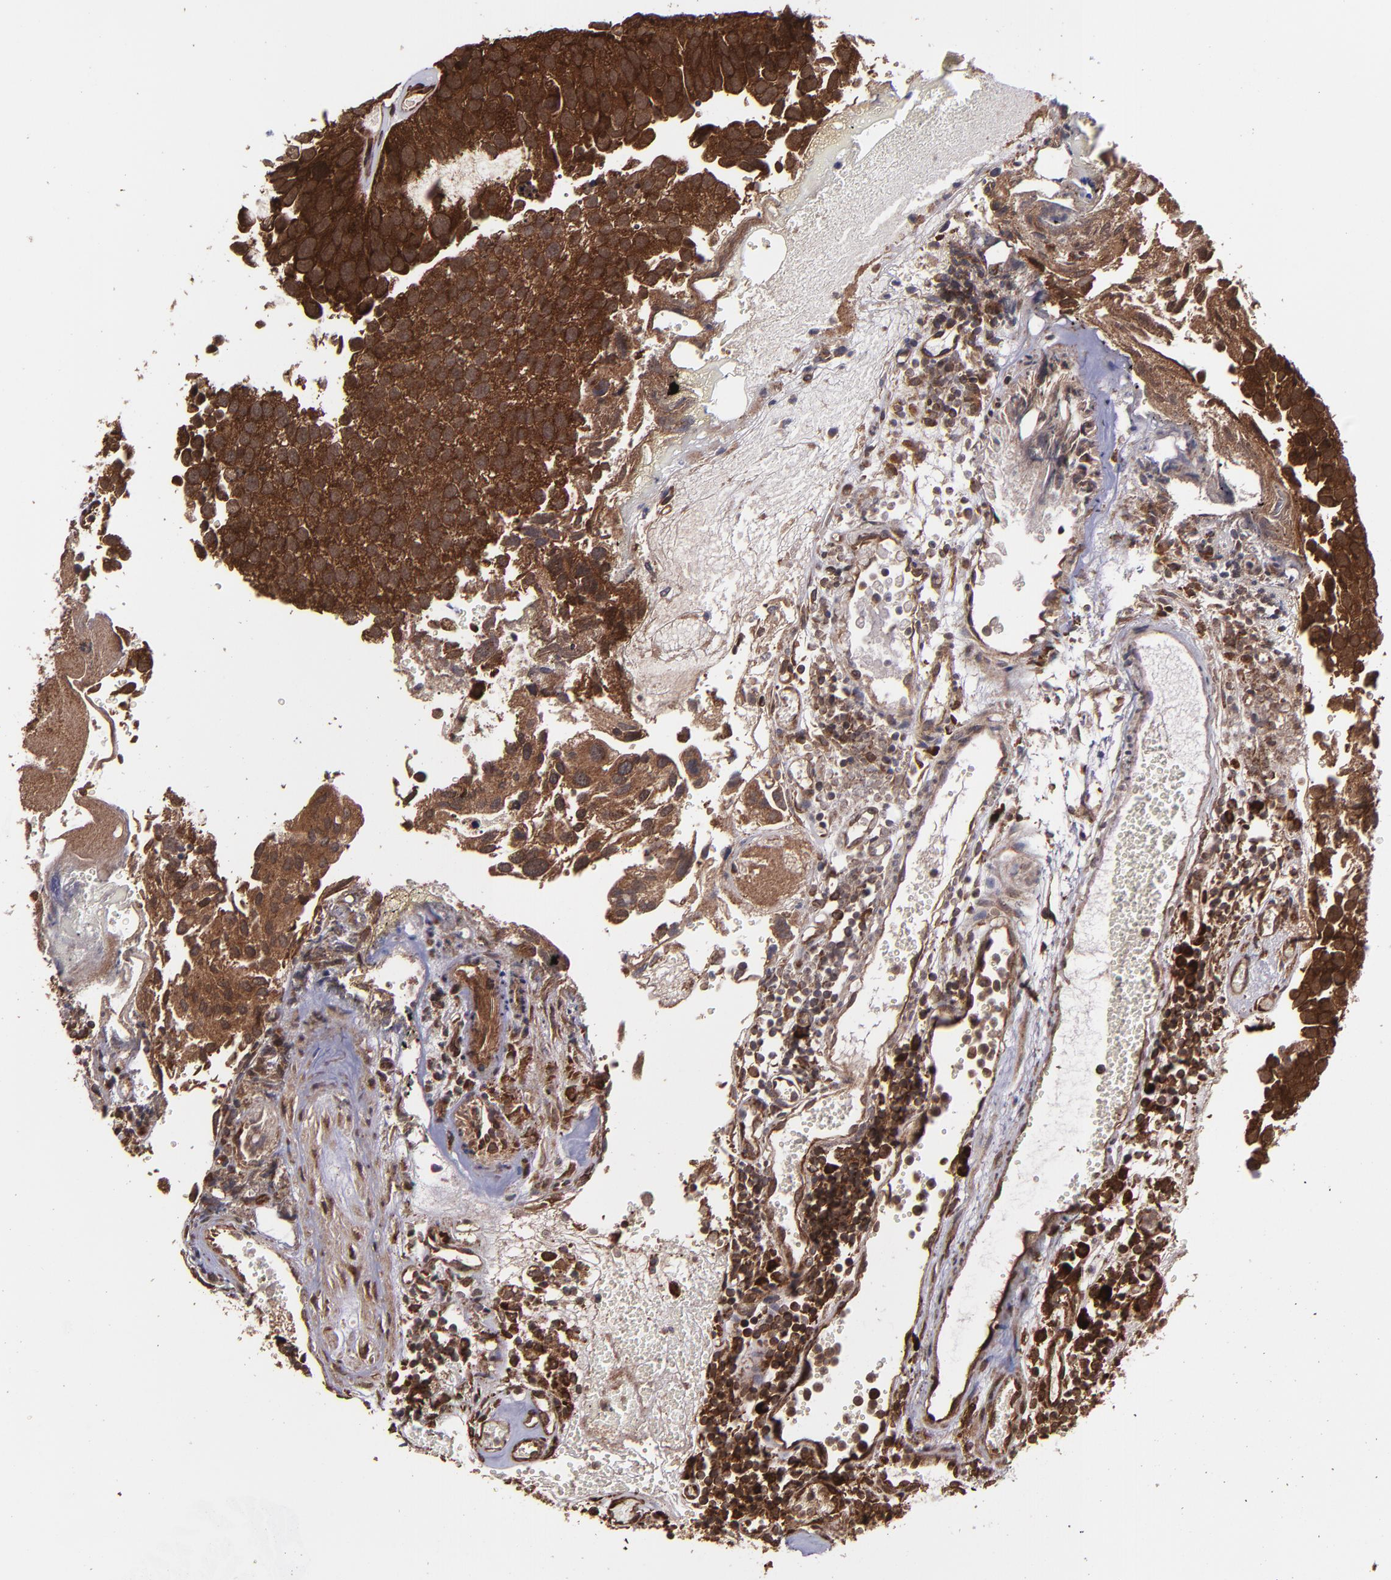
{"staining": {"intensity": "strong", "quantity": ">75%", "location": "cytoplasmic/membranous,nuclear"}, "tissue": "urothelial cancer", "cell_type": "Tumor cells", "image_type": "cancer", "snomed": [{"axis": "morphology", "description": "Urothelial carcinoma, High grade"}, {"axis": "topography", "description": "Urinary bladder"}], "caption": "Immunohistochemical staining of urothelial carcinoma (high-grade) reveals high levels of strong cytoplasmic/membranous and nuclear staining in approximately >75% of tumor cells.", "gene": "EIF4ENIF1", "patient": {"sex": "male", "age": 72}}